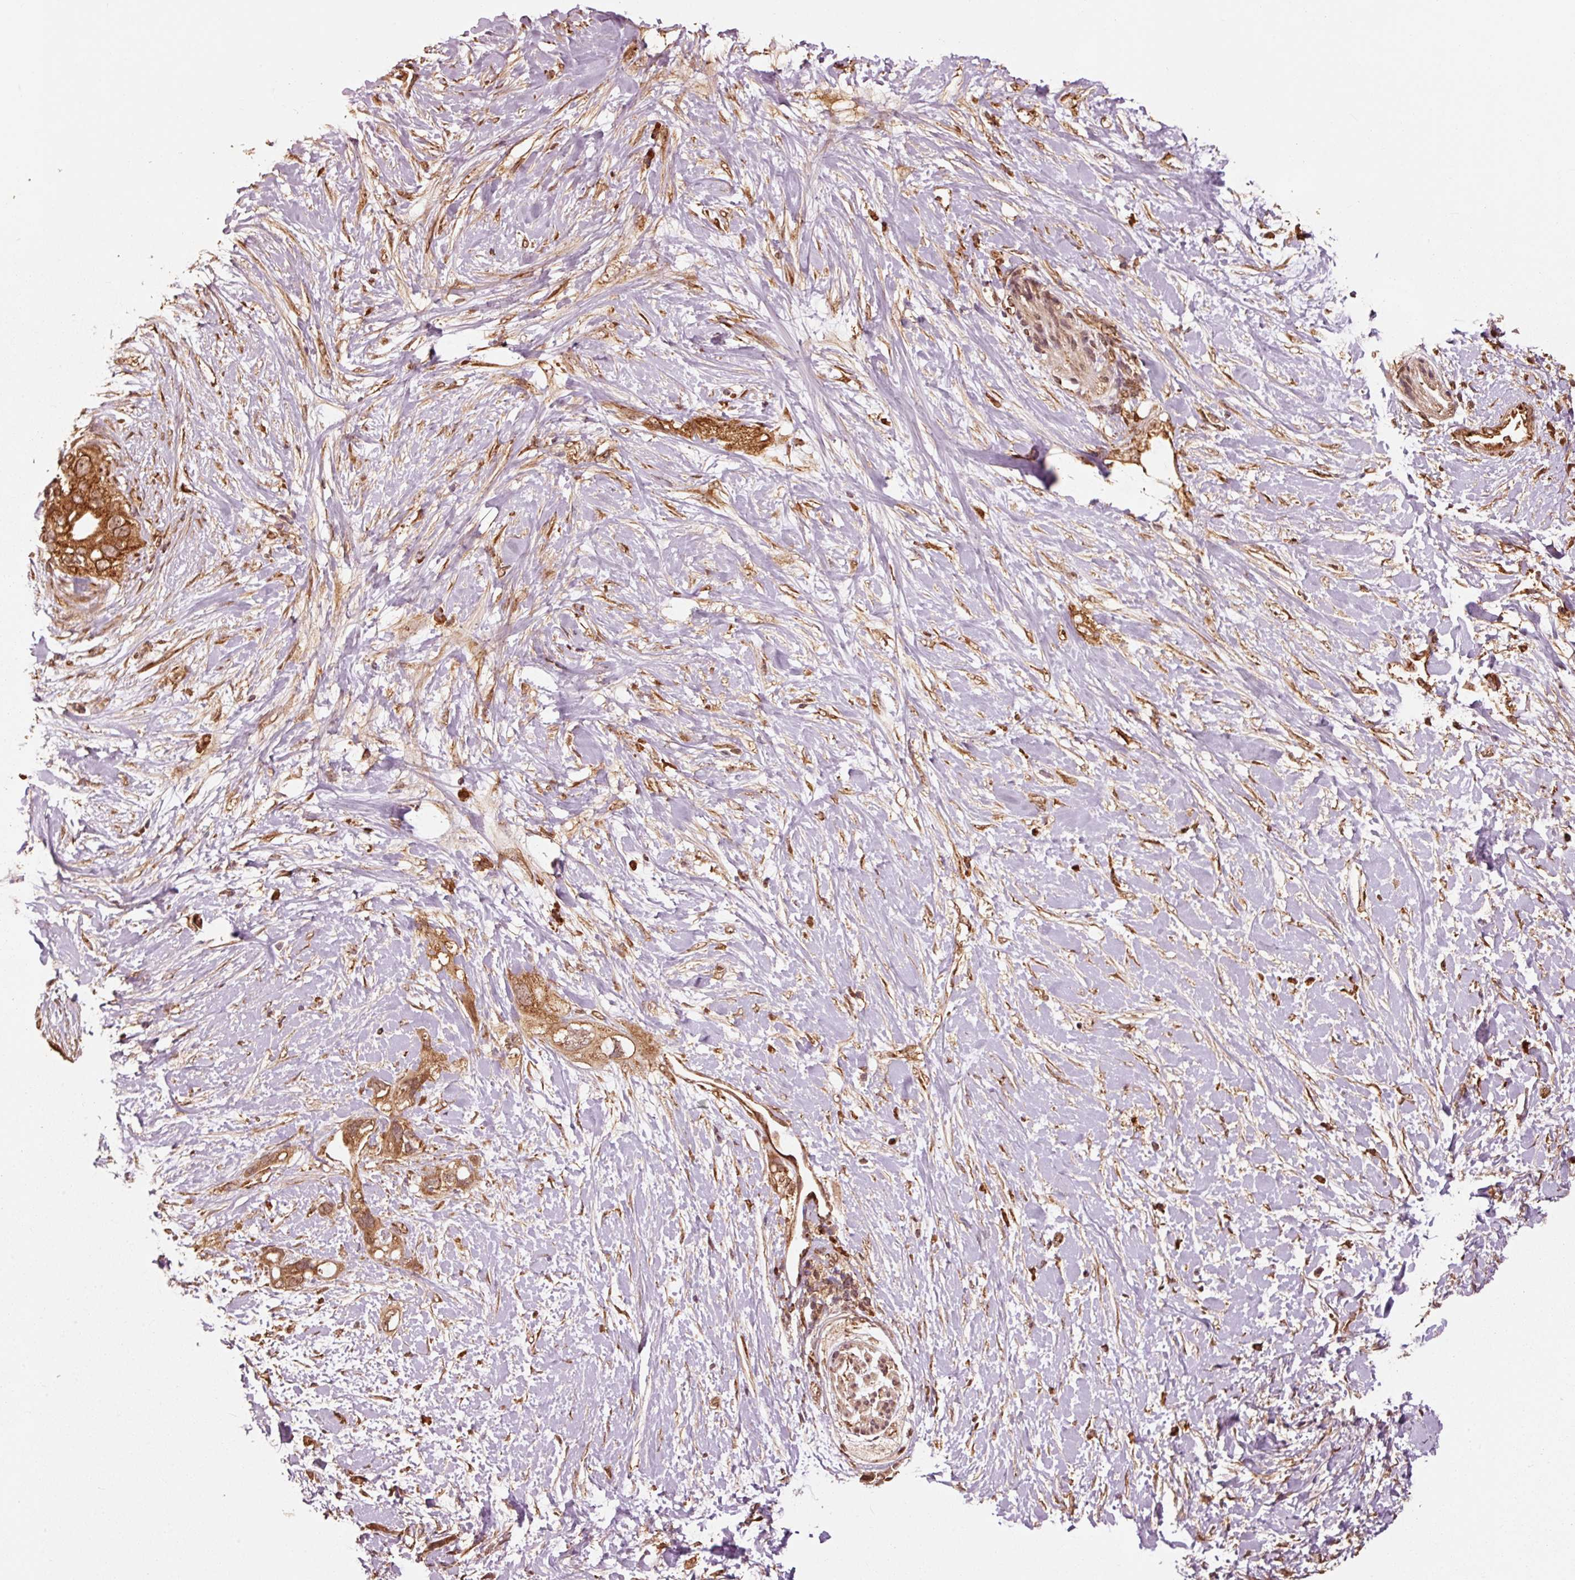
{"staining": {"intensity": "strong", "quantity": ">75%", "location": "cytoplasmic/membranous"}, "tissue": "pancreatic cancer", "cell_type": "Tumor cells", "image_type": "cancer", "snomed": [{"axis": "morphology", "description": "Adenocarcinoma, NOS"}, {"axis": "topography", "description": "Pancreas"}], "caption": "Strong cytoplasmic/membranous staining is seen in about >75% of tumor cells in pancreatic cancer (adenocarcinoma).", "gene": "MRPL16", "patient": {"sex": "female", "age": 56}}